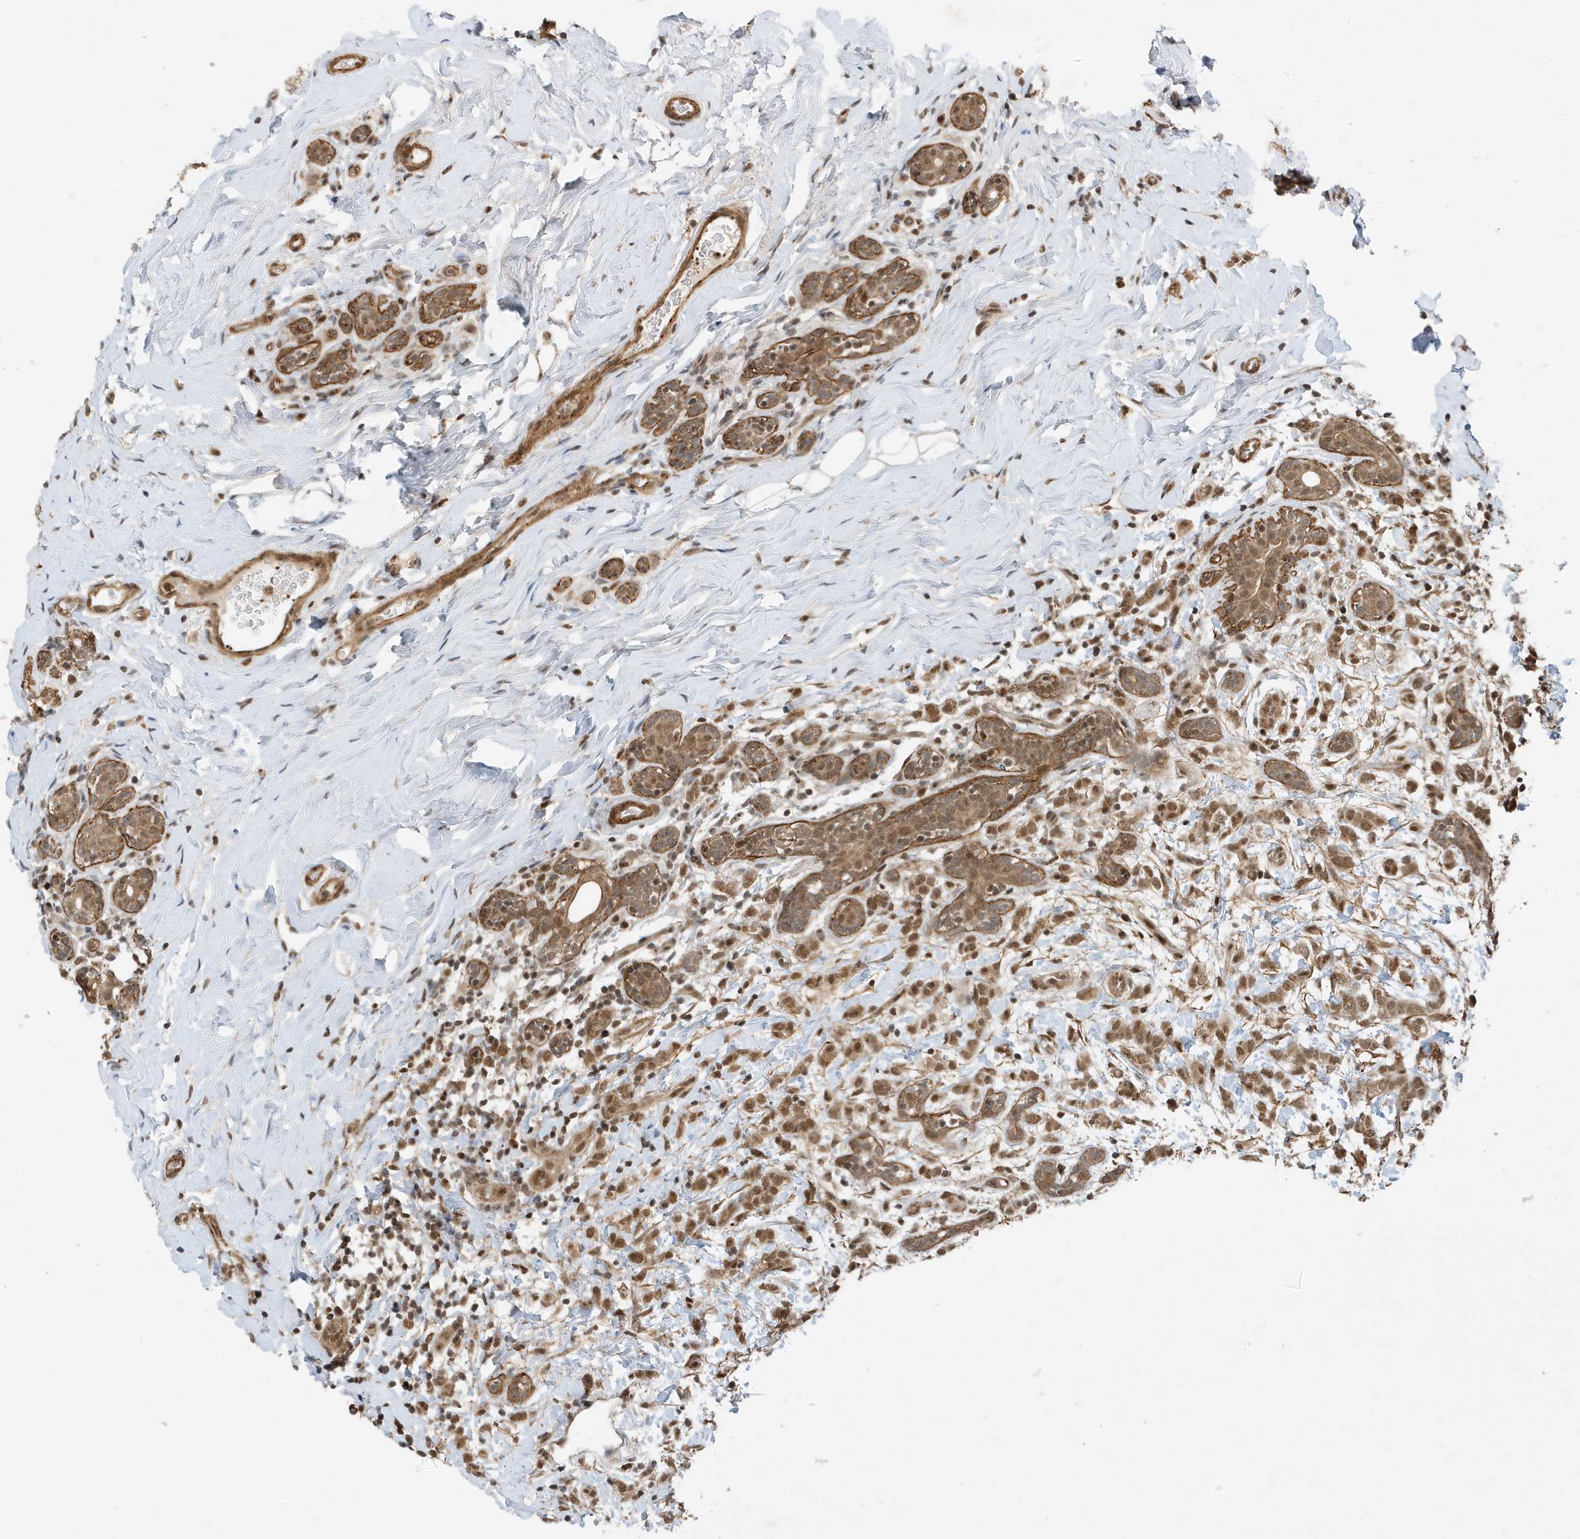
{"staining": {"intensity": "moderate", "quantity": ">75%", "location": "cytoplasmic/membranous,nuclear"}, "tissue": "breast cancer", "cell_type": "Tumor cells", "image_type": "cancer", "snomed": [{"axis": "morphology", "description": "Normal tissue, NOS"}, {"axis": "morphology", "description": "Lobular carcinoma"}, {"axis": "topography", "description": "Breast"}], "caption": "This is a micrograph of immunohistochemistry staining of lobular carcinoma (breast), which shows moderate staining in the cytoplasmic/membranous and nuclear of tumor cells.", "gene": "MAST3", "patient": {"sex": "female", "age": 47}}